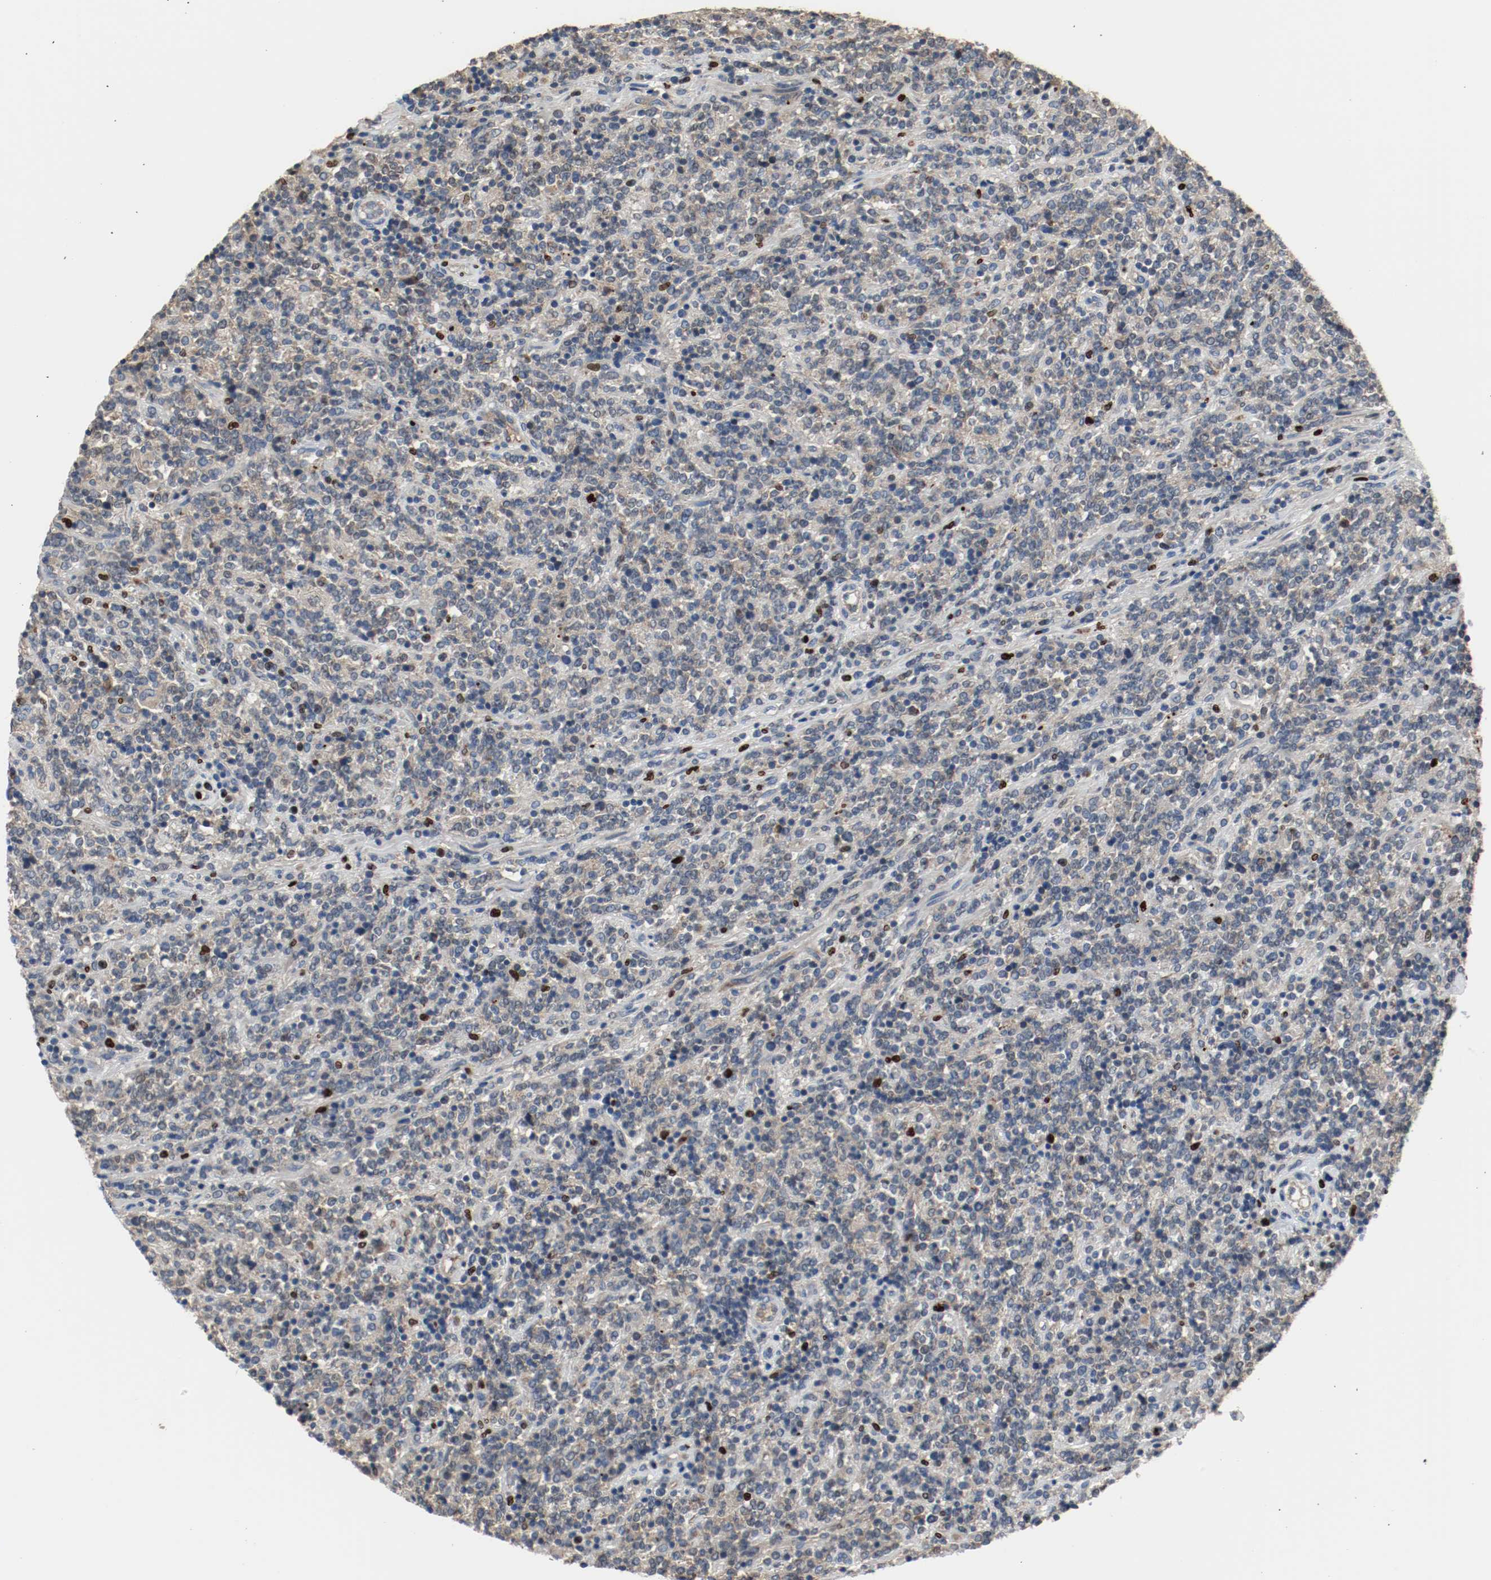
{"staining": {"intensity": "negative", "quantity": "none", "location": "none"}, "tissue": "lymphoma", "cell_type": "Tumor cells", "image_type": "cancer", "snomed": [{"axis": "morphology", "description": "Malignant lymphoma, non-Hodgkin's type, High grade"}, {"axis": "topography", "description": "Soft tissue"}], "caption": "Immunohistochemistry histopathology image of neoplastic tissue: malignant lymphoma, non-Hodgkin's type (high-grade) stained with DAB demonstrates no significant protein positivity in tumor cells. Nuclei are stained in blue.", "gene": "BLK", "patient": {"sex": "male", "age": 18}}